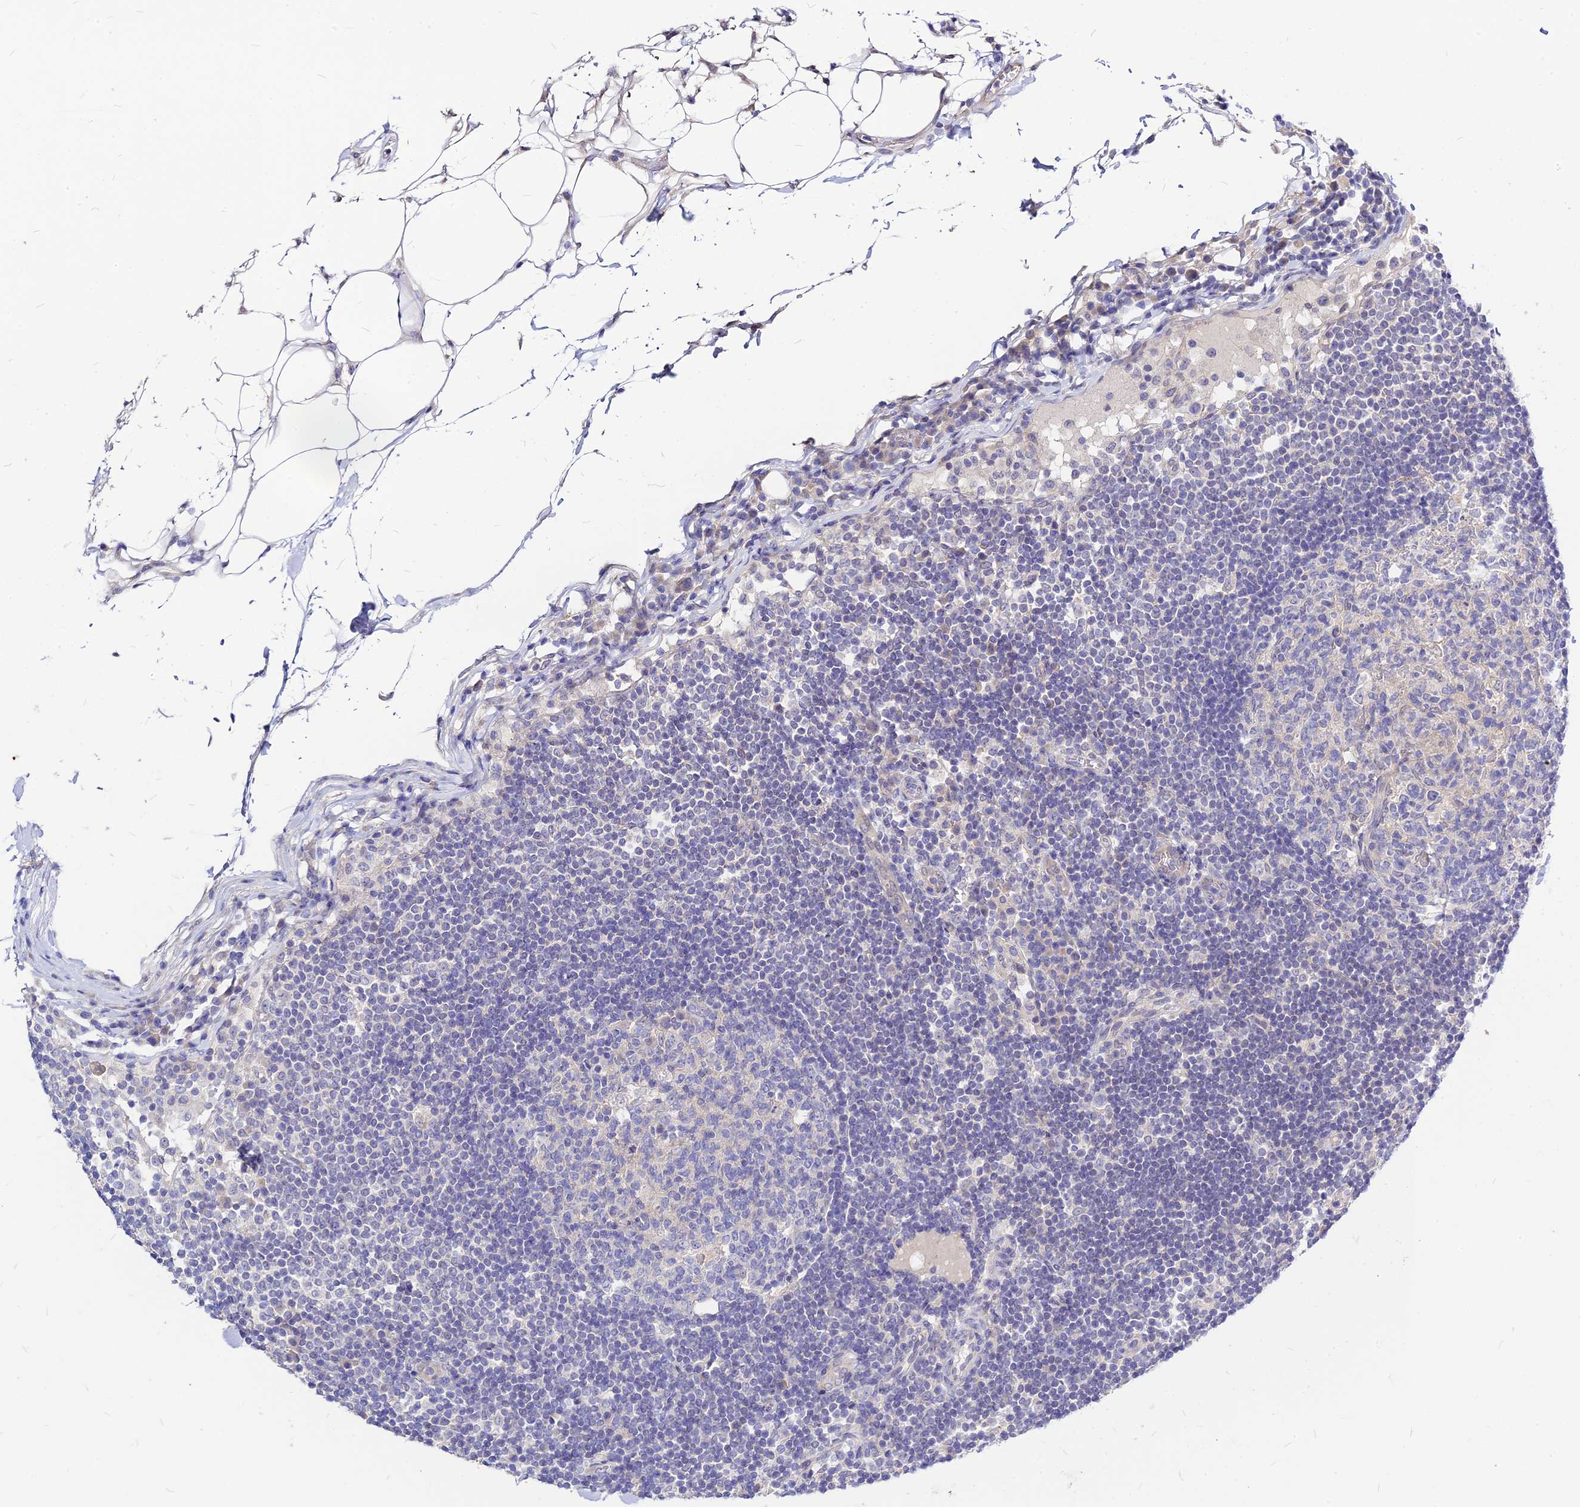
{"staining": {"intensity": "negative", "quantity": "none", "location": "none"}, "tissue": "lymph node", "cell_type": "Germinal center cells", "image_type": "normal", "snomed": [{"axis": "morphology", "description": "Normal tissue, NOS"}, {"axis": "topography", "description": "Lymph node"}], "caption": "DAB immunohistochemical staining of benign lymph node displays no significant positivity in germinal center cells. (Stains: DAB (3,3'-diaminobenzidine) IHC with hematoxylin counter stain, Microscopy: brightfield microscopy at high magnification).", "gene": "CZIB", "patient": {"sex": "female", "age": 53}}